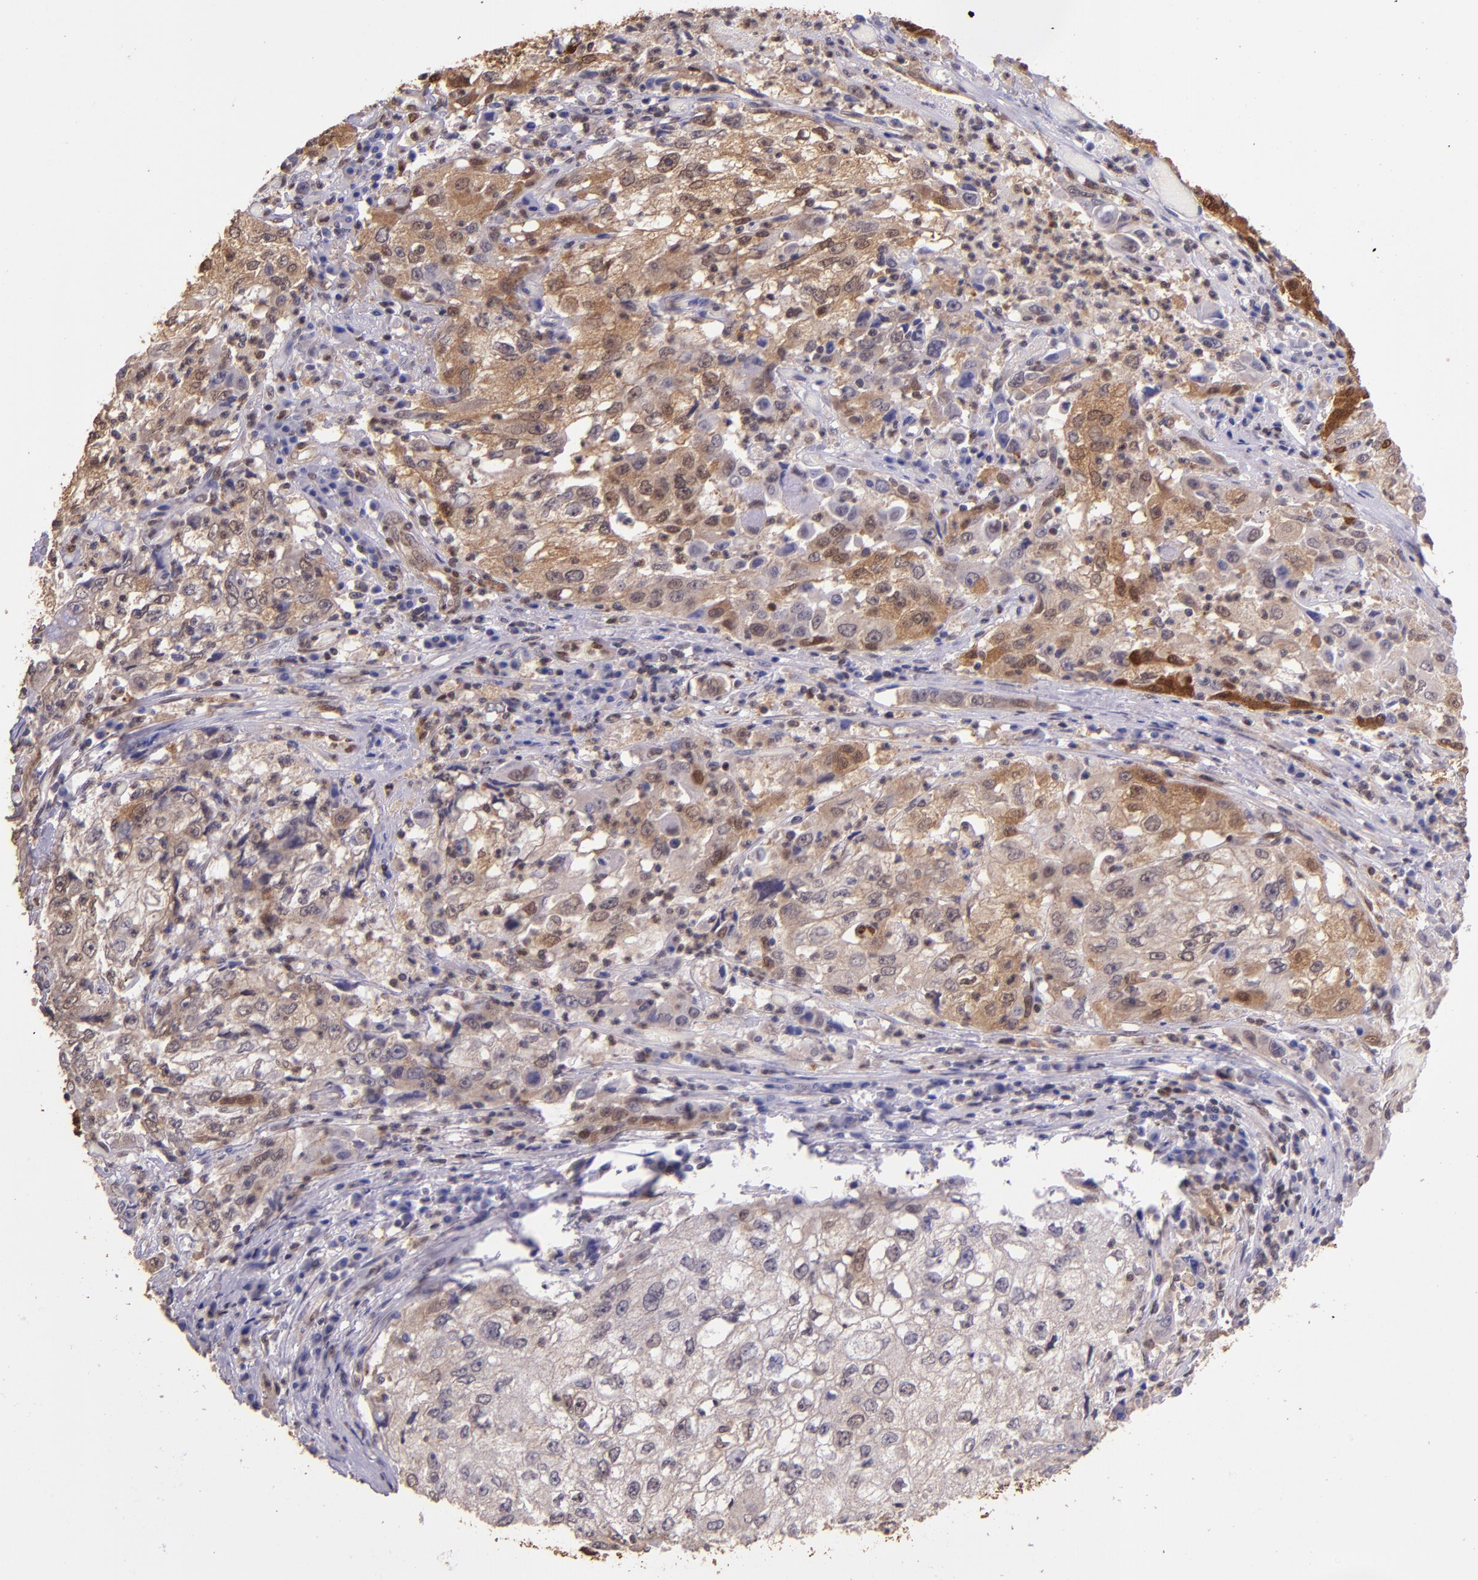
{"staining": {"intensity": "moderate", "quantity": ">75%", "location": "cytoplasmic/membranous,nuclear"}, "tissue": "cervical cancer", "cell_type": "Tumor cells", "image_type": "cancer", "snomed": [{"axis": "morphology", "description": "Squamous cell carcinoma, NOS"}, {"axis": "topography", "description": "Cervix"}], "caption": "A medium amount of moderate cytoplasmic/membranous and nuclear expression is present in approximately >75% of tumor cells in squamous cell carcinoma (cervical) tissue.", "gene": "STAT6", "patient": {"sex": "female", "age": 36}}